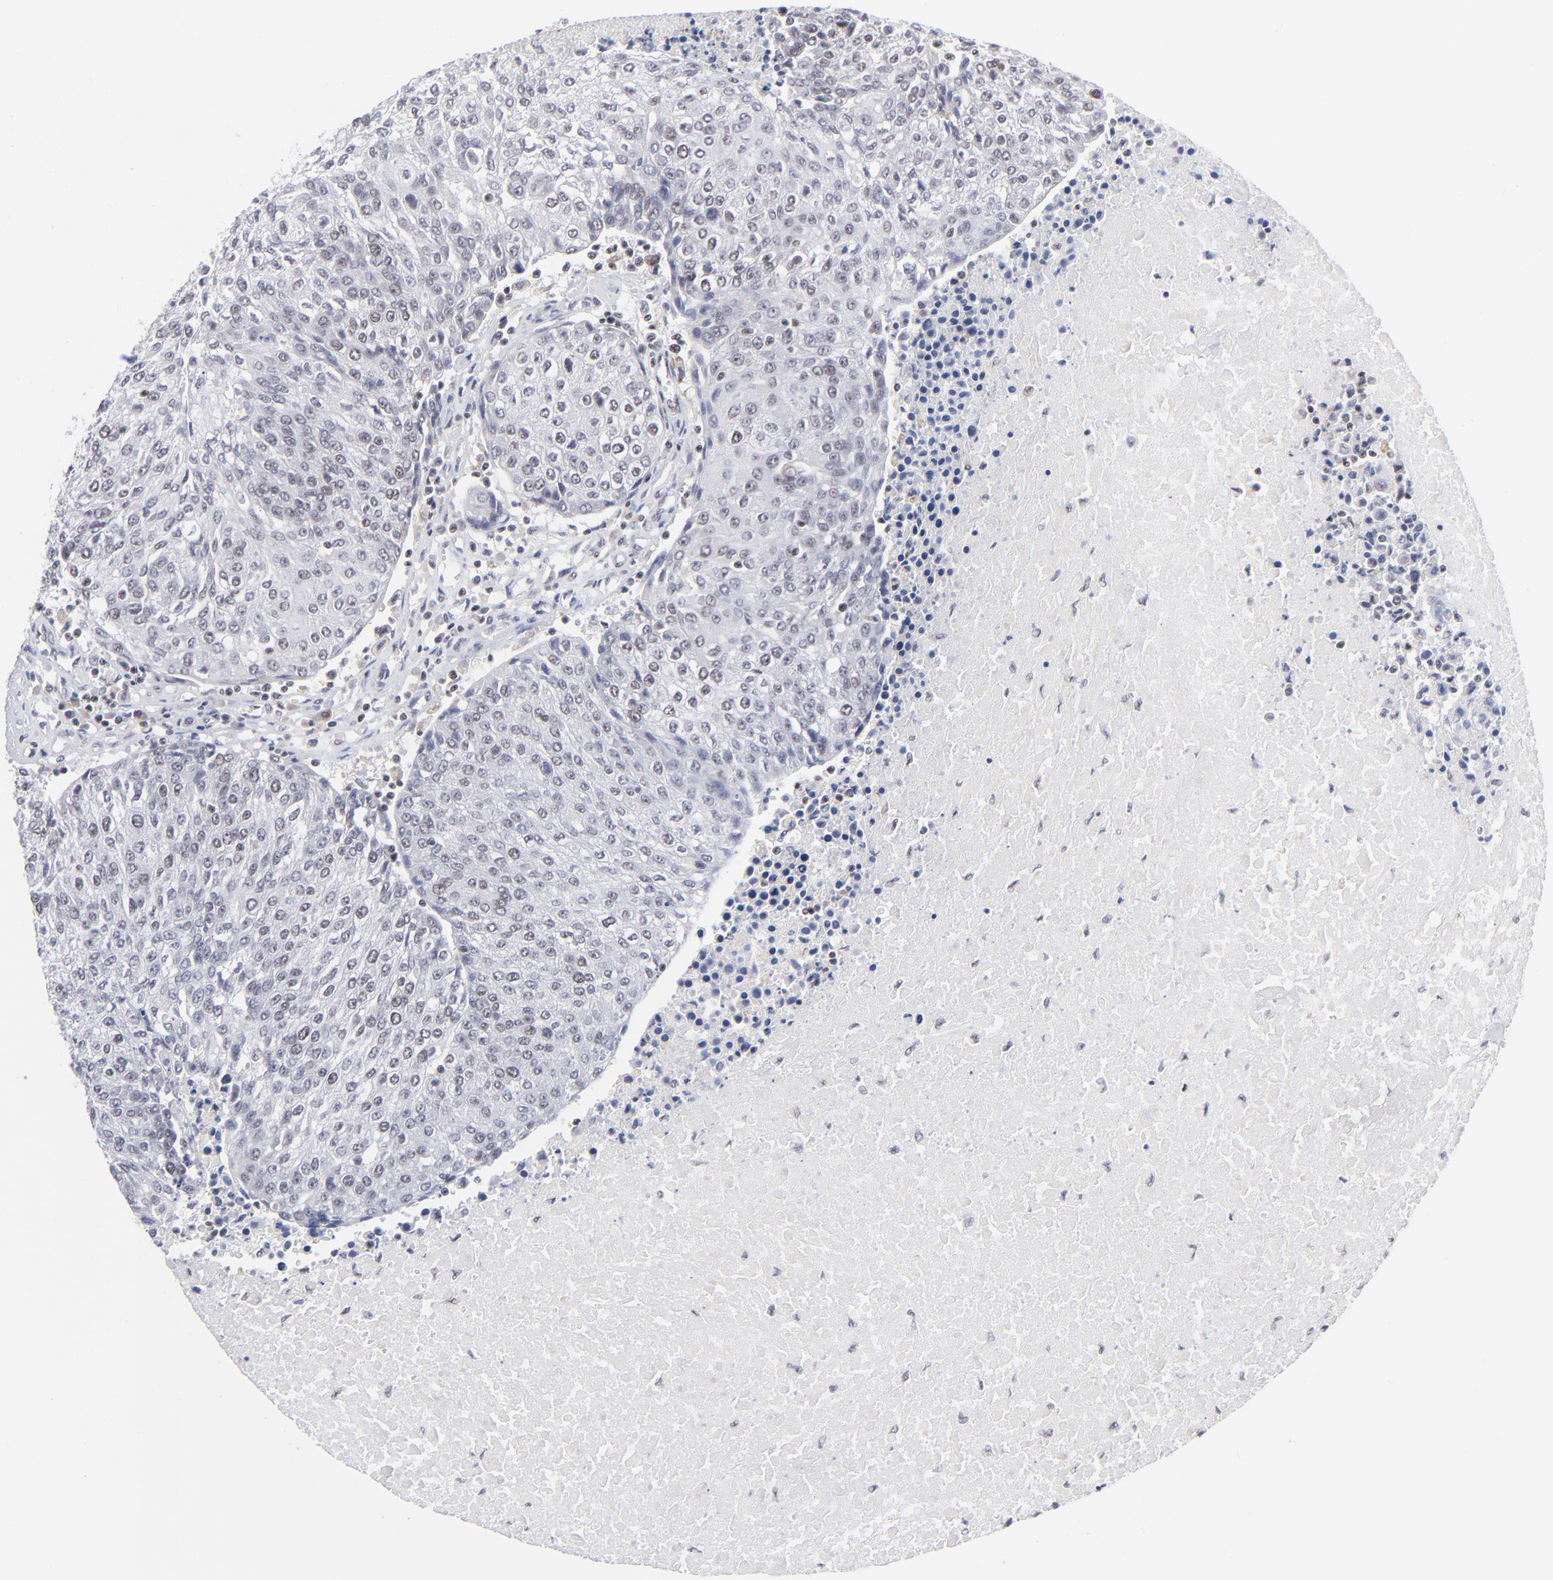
{"staining": {"intensity": "weak", "quantity": "<25%", "location": "nuclear"}, "tissue": "urothelial cancer", "cell_type": "Tumor cells", "image_type": "cancer", "snomed": [{"axis": "morphology", "description": "Urothelial carcinoma, High grade"}, {"axis": "topography", "description": "Urinary bladder"}], "caption": "Immunohistochemical staining of urothelial carcinoma (high-grade) shows no significant expression in tumor cells. The staining is performed using DAB brown chromogen with nuclei counter-stained in using hematoxylin.", "gene": "SP2", "patient": {"sex": "female", "age": 85}}